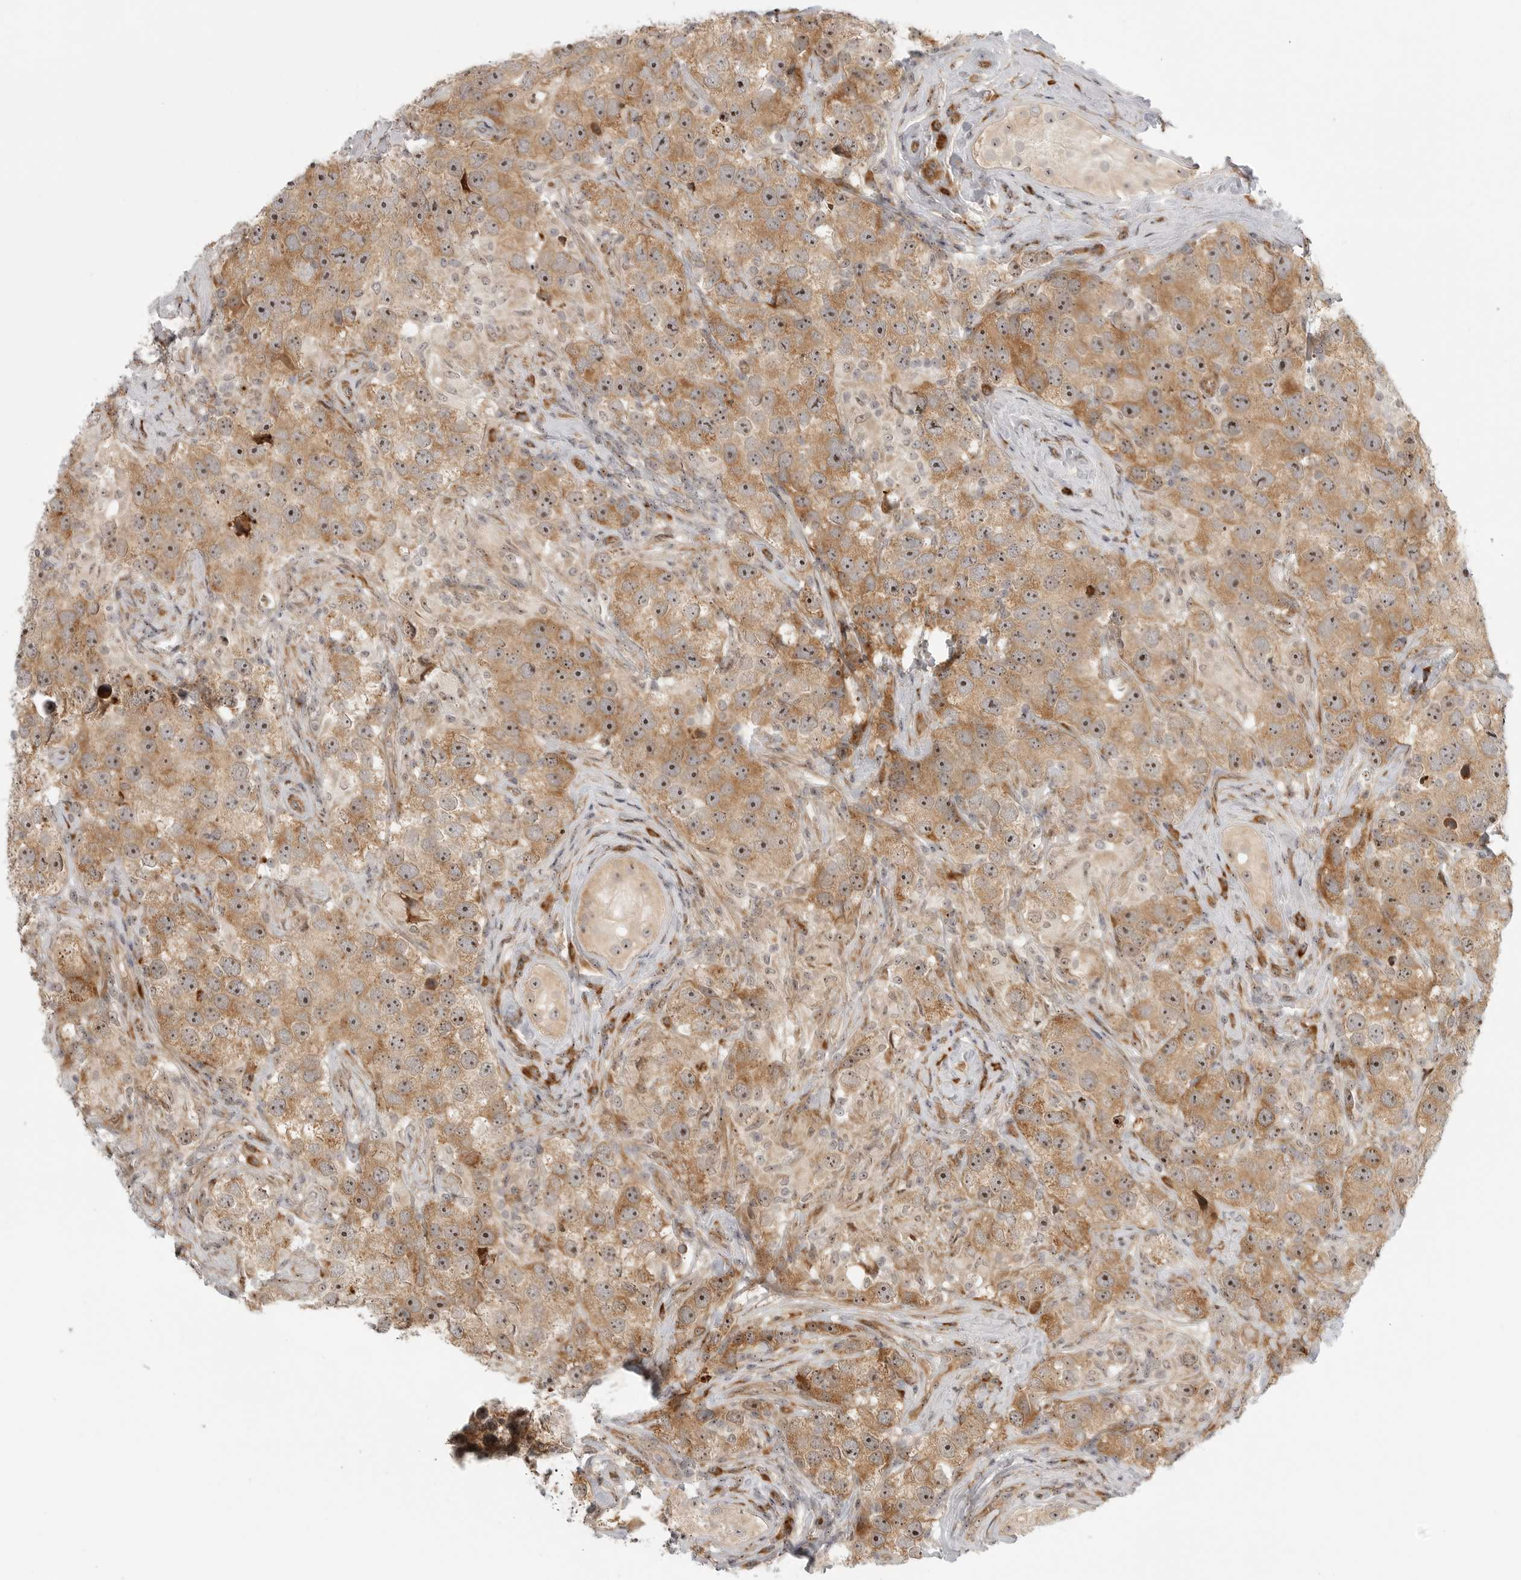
{"staining": {"intensity": "moderate", "quantity": ">75%", "location": "cytoplasmic/membranous,nuclear"}, "tissue": "testis cancer", "cell_type": "Tumor cells", "image_type": "cancer", "snomed": [{"axis": "morphology", "description": "Seminoma, NOS"}, {"axis": "topography", "description": "Testis"}], "caption": "DAB (3,3'-diaminobenzidine) immunohistochemical staining of human testis seminoma demonstrates moderate cytoplasmic/membranous and nuclear protein staining in approximately >75% of tumor cells.", "gene": "DSCC1", "patient": {"sex": "male", "age": 49}}